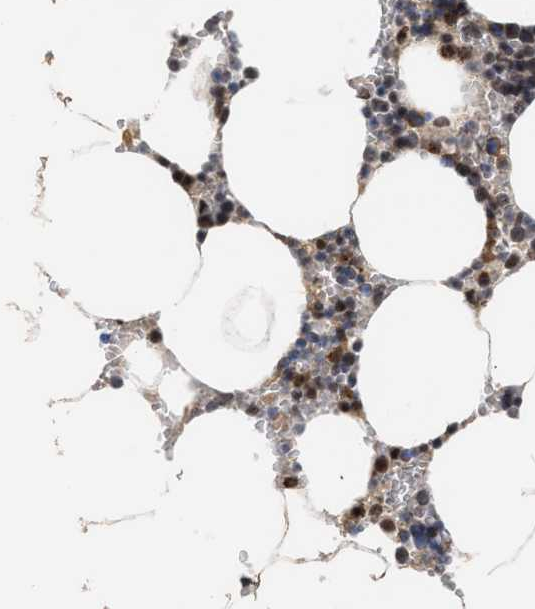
{"staining": {"intensity": "moderate", "quantity": "<25%", "location": "cytoplasmic/membranous"}, "tissue": "bone marrow", "cell_type": "Hematopoietic cells", "image_type": "normal", "snomed": [{"axis": "morphology", "description": "Normal tissue, NOS"}, {"axis": "topography", "description": "Bone marrow"}], "caption": "Protein staining by immunohistochemistry reveals moderate cytoplasmic/membranous staining in approximately <25% of hematopoietic cells in normal bone marrow. The protein of interest is shown in brown color, while the nuclei are stained blue.", "gene": "MKNK2", "patient": {"sex": "male", "age": 70}}